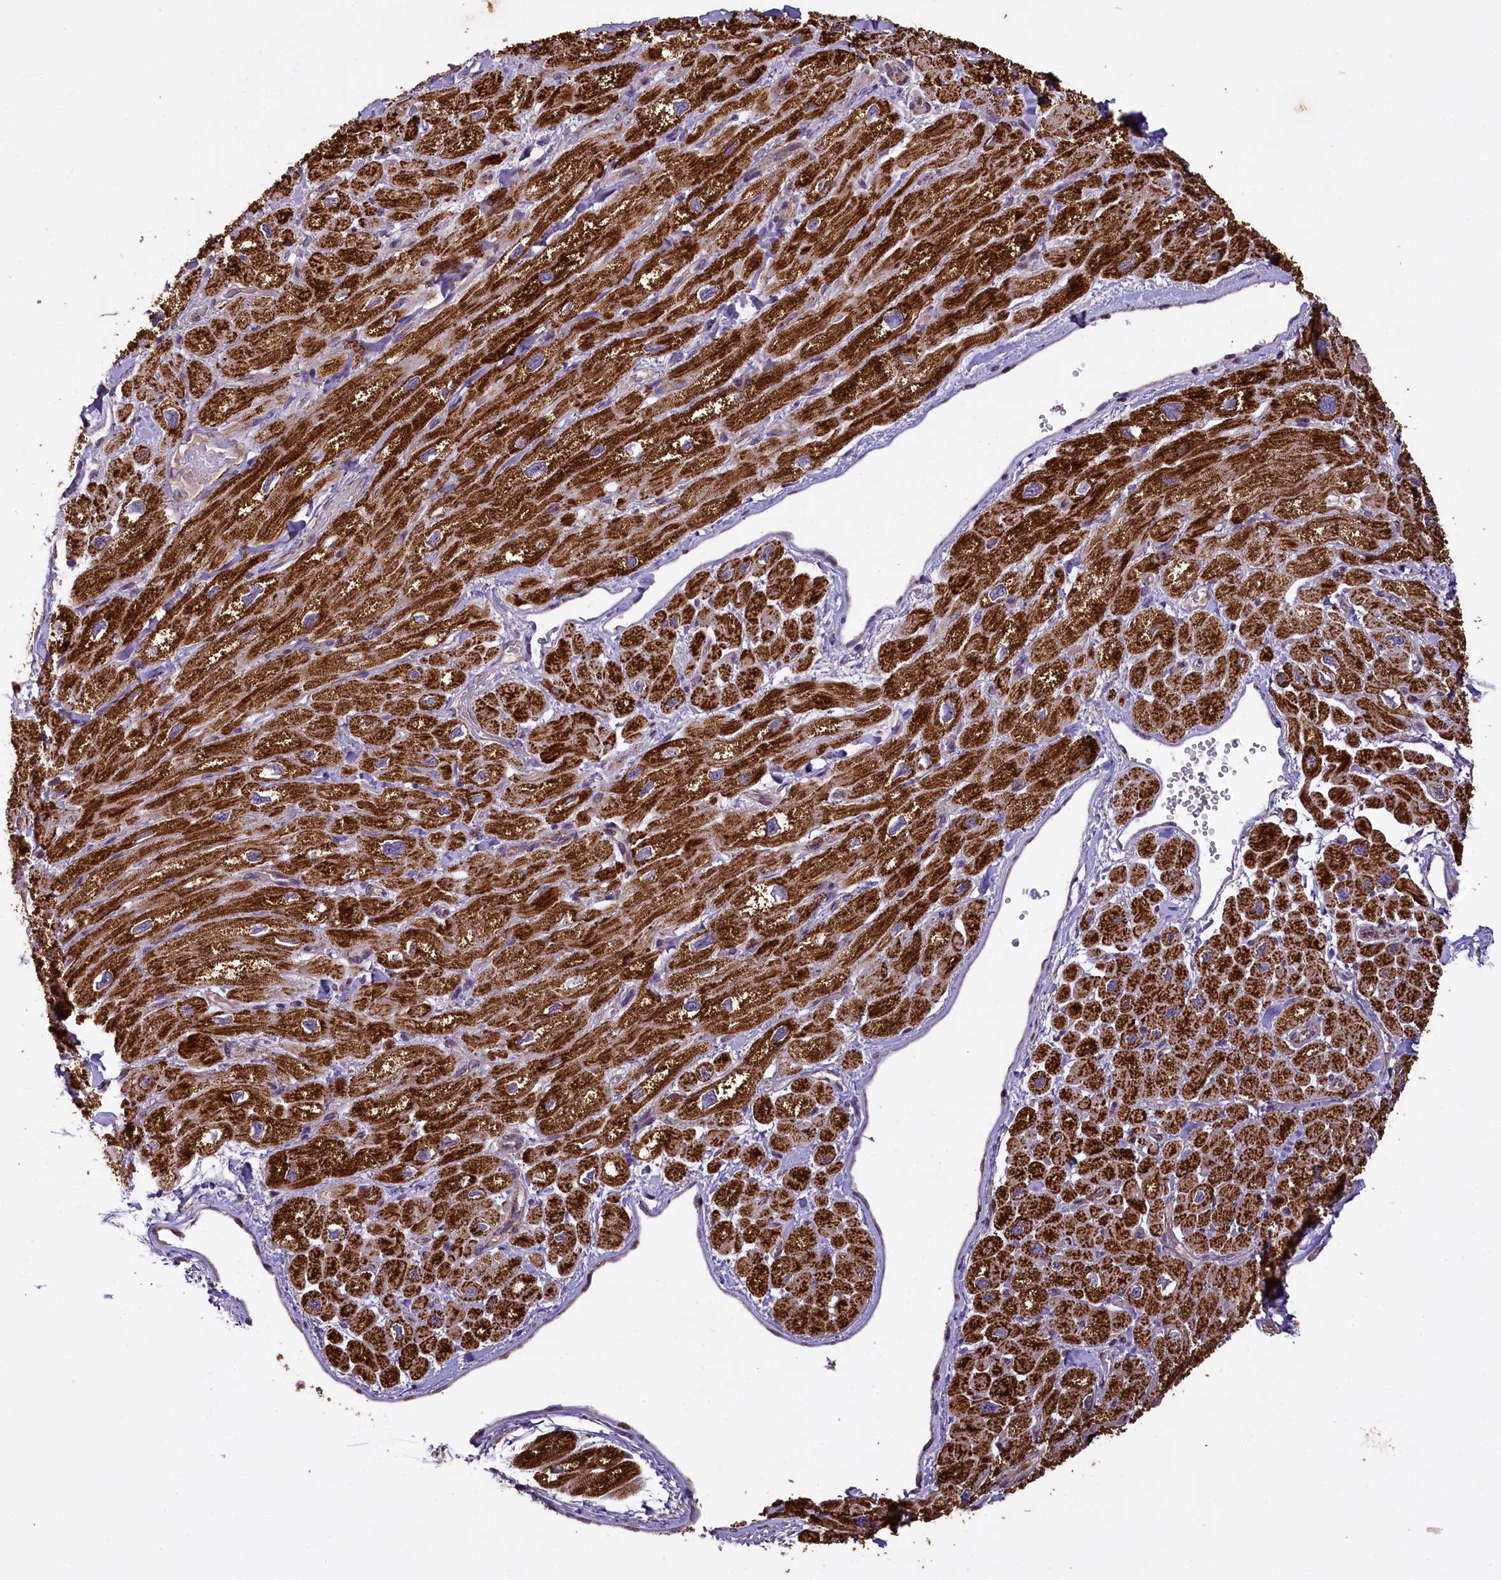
{"staining": {"intensity": "strong", "quantity": ">75%", "location": "cytoplasmic/membranous"}, "tissue": "heart muscle", "cell_type": "Cardiomyocytes", "image_type": "normal", "snomed": [{"axis": "morphology", "description": "Normal tissue, NOS"}, {"axis": "topography", "description": "Heart"}], "caption": "Heart muscle stained with immunohistochemistry displays strong cytoplasmic/membranous staining in about >75% of cardiomyocytes.", "gene": "COQ9", "patient": {"sex": "male", "age": 65}}